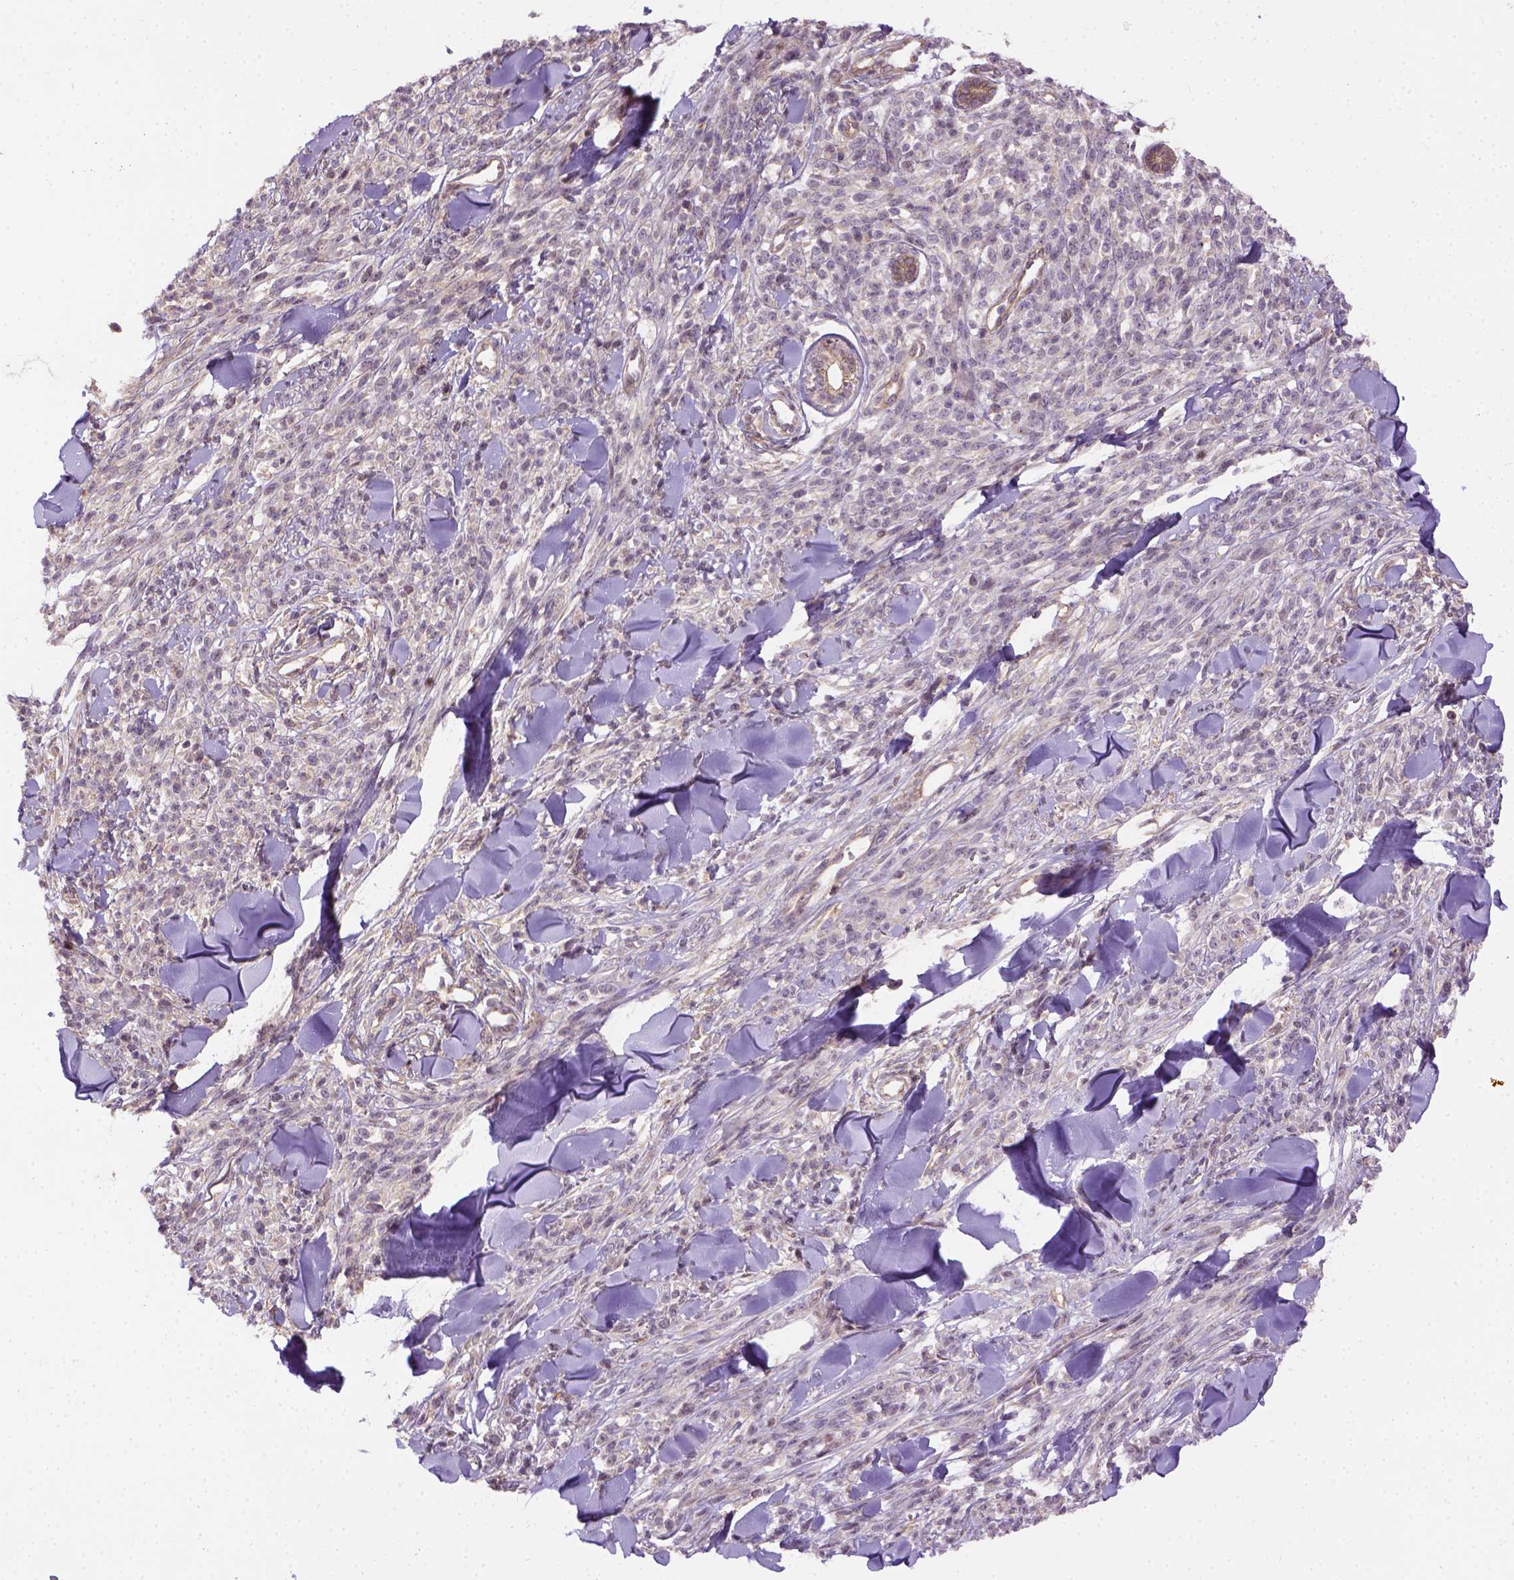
{"staining": {"intensity": "negative", "quantity": "none", "location": "none"}, "tissue": "melanoma", "cell_type": "Tumor cells", "image_type": "cancer", "snomed": [{"axis": "morphology", "description": "Malignant melanoma, NOS"}, {"axis": "topography", "description": "Skin"}, {"axis": "topography", "description": "Skin of trunk"}], "caption": "This photomicrograph is of malignant melanoma stained with immunohistochemistry to label a protein in brown with the nuclei are counter-stained blue. There is no staining in tumor cells. Brightfield microscopy of immunohistochemistry stained with DAB (brown) and hematoxylin (blue), captured at high magnification.", "gene": "KAZN", "patient": {"sex": "male", "age": 74}}